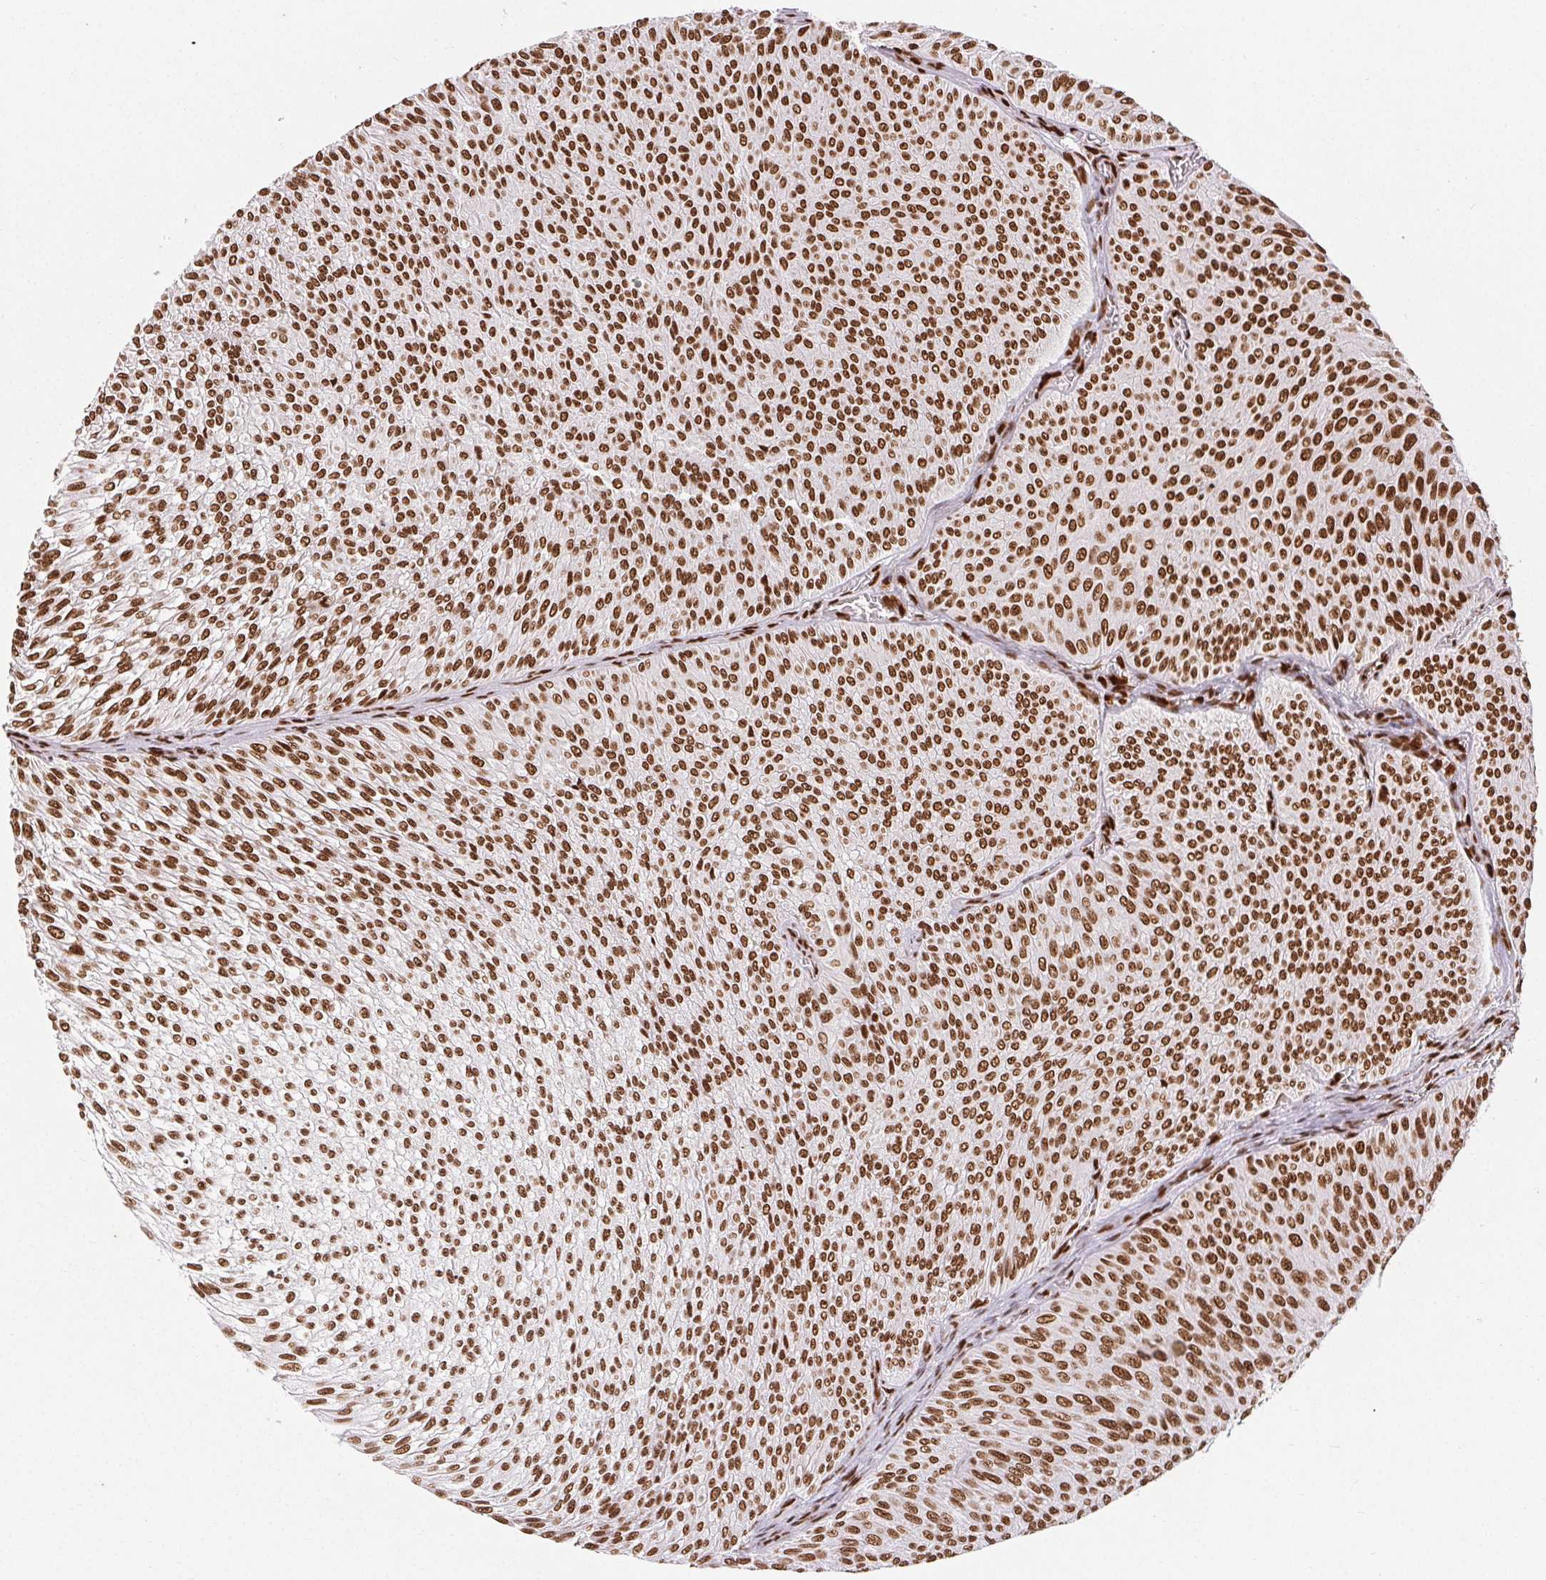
{"staining": {"intensity": "strong", "quantity": ">75%", "location": "nuclear"}, "tissue": "urothelial cancer", "cell_type": "Tumor cells", "image_type": "cancer", "snomed": [{"axis": "morphology", "description": "Urothelial carcinoma, Low grade"}, {"axis": "topography", "description": "Urinary bladder"}], "caption": "The immunohistochemical stain shows strong nuclear expression in tumor cells of urothelial cancer tissue.", "gene": "ZNF80", "patient": {"sex": "male", "age": 91}}